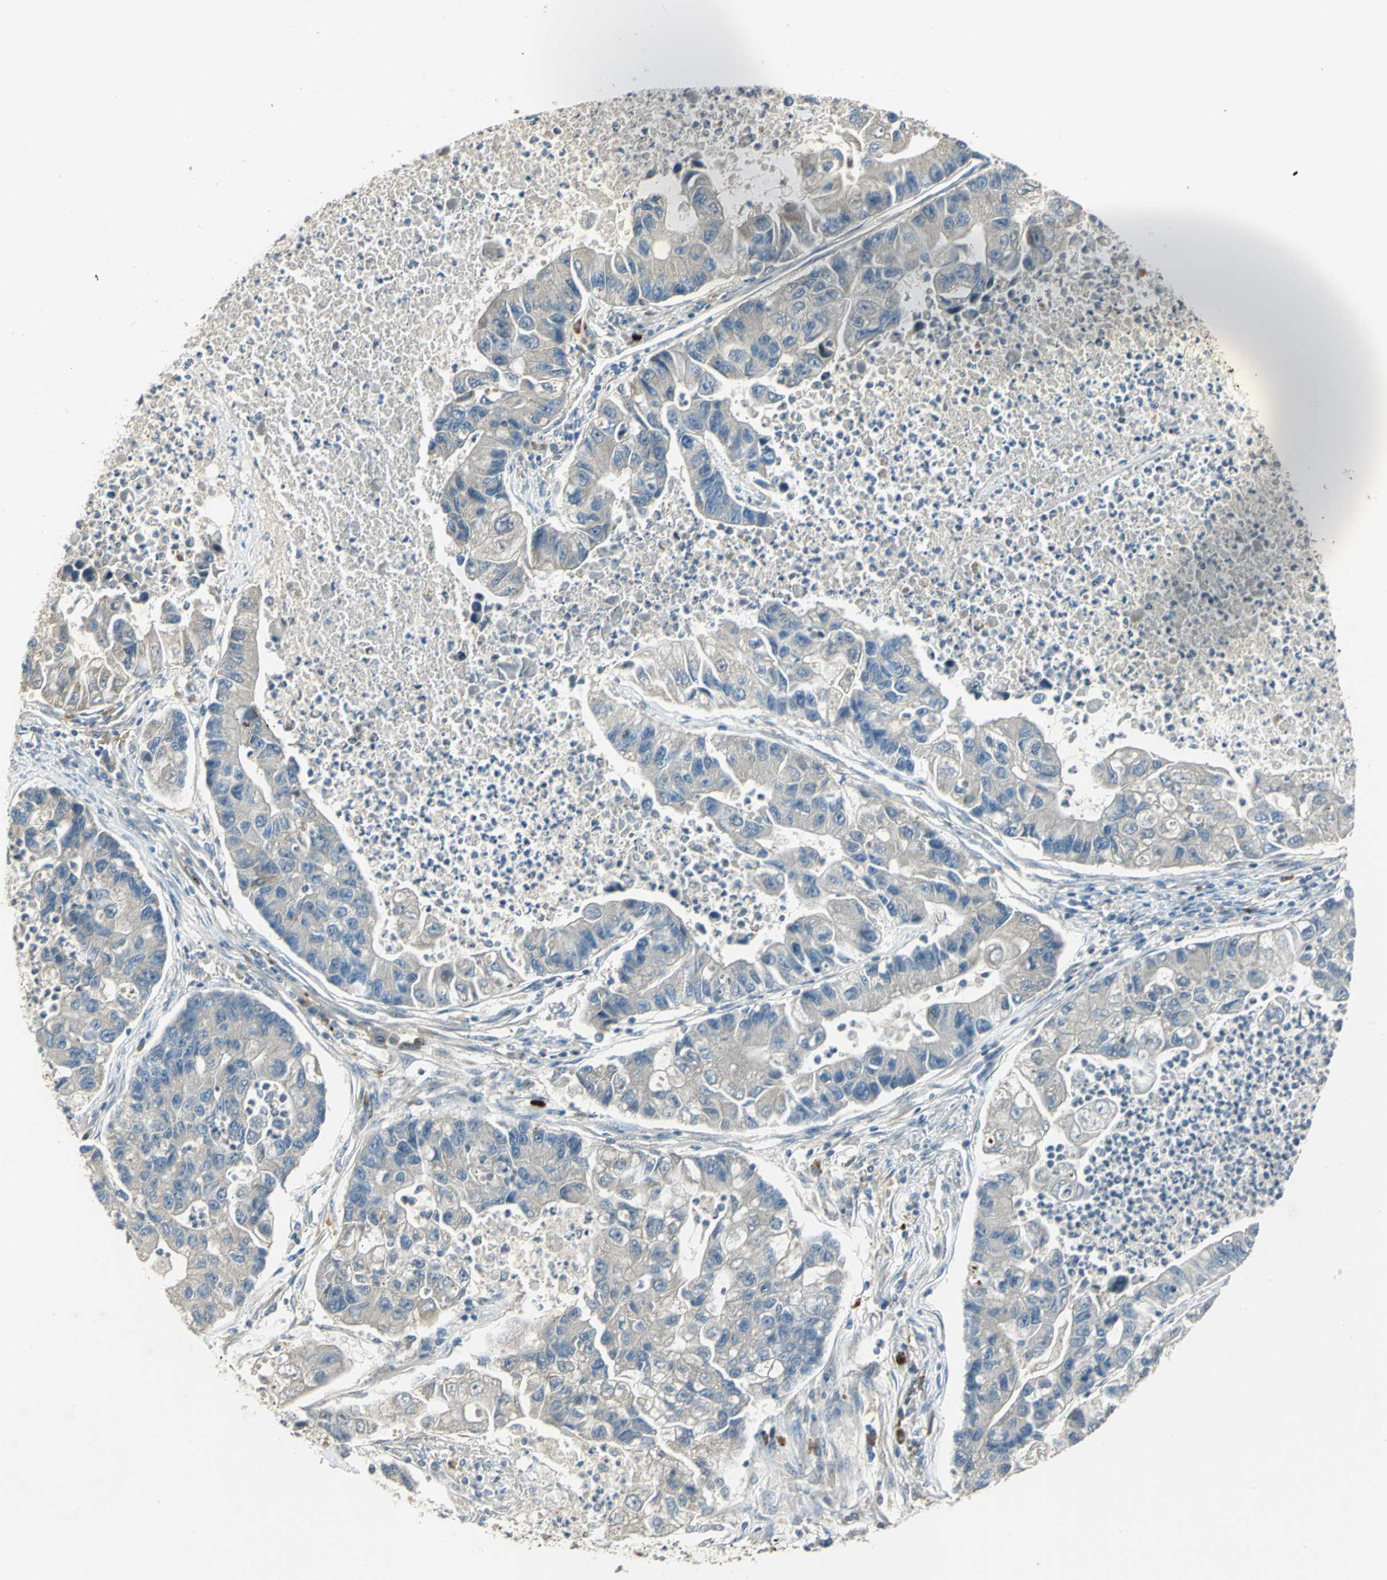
{"staining": {"intensity": "negative", "quantity": "none", "location": "none"}, "tissue": "lung cancer", "cell_type": "Tumor cells", "image_type": "cancer", "snomed": [{"axis": "morphology", "description": "Adenocarcinoma, NOS"}, {"axis": "topography", "description": "Lung"}], "caption": "The image reveals no staining of tumor cells in lung cancer.", "gene": "PROC", "patient": {"sex": "female", "age": 51}}